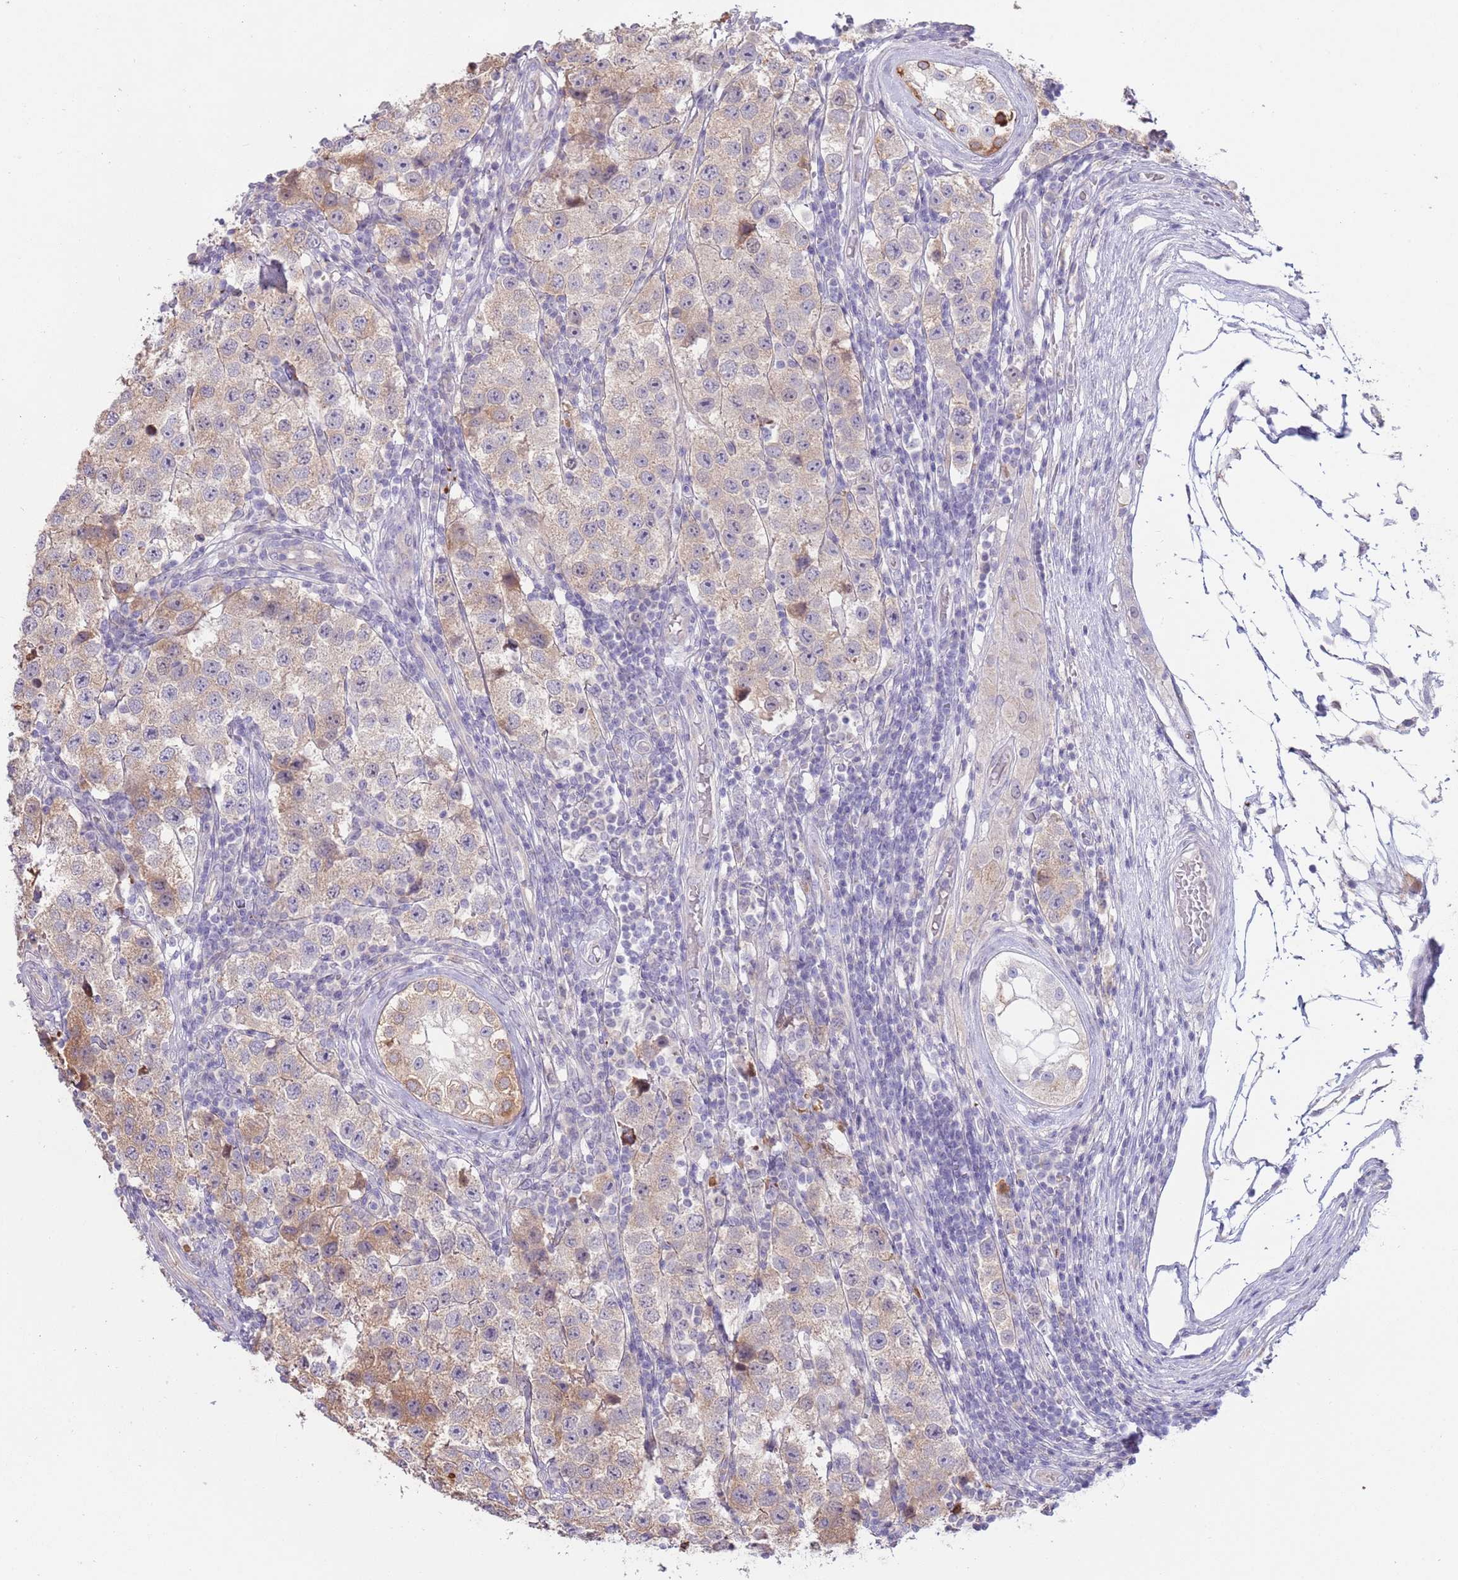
{"staining": {"intensity": "weak", "quantity": "25%-75%", "location": "cytoplasmic/membranous"}, "tissue": "testis cancer", "cell_type": "Tumor cells", "image_type": "cancer", "snomed": [{"axis": "morphology", "description": "Seminoma, NOS"}, {"axis": "topography", "description": "Testis"}], "caption": "Human testis cancer stained with a brown dye demonstrates weak cytoplasmic/membranous positive positivity in about 25%-75% of tumor cells.", "gene": "LDHD", "patient": {"sex": "male", "age": 34}}